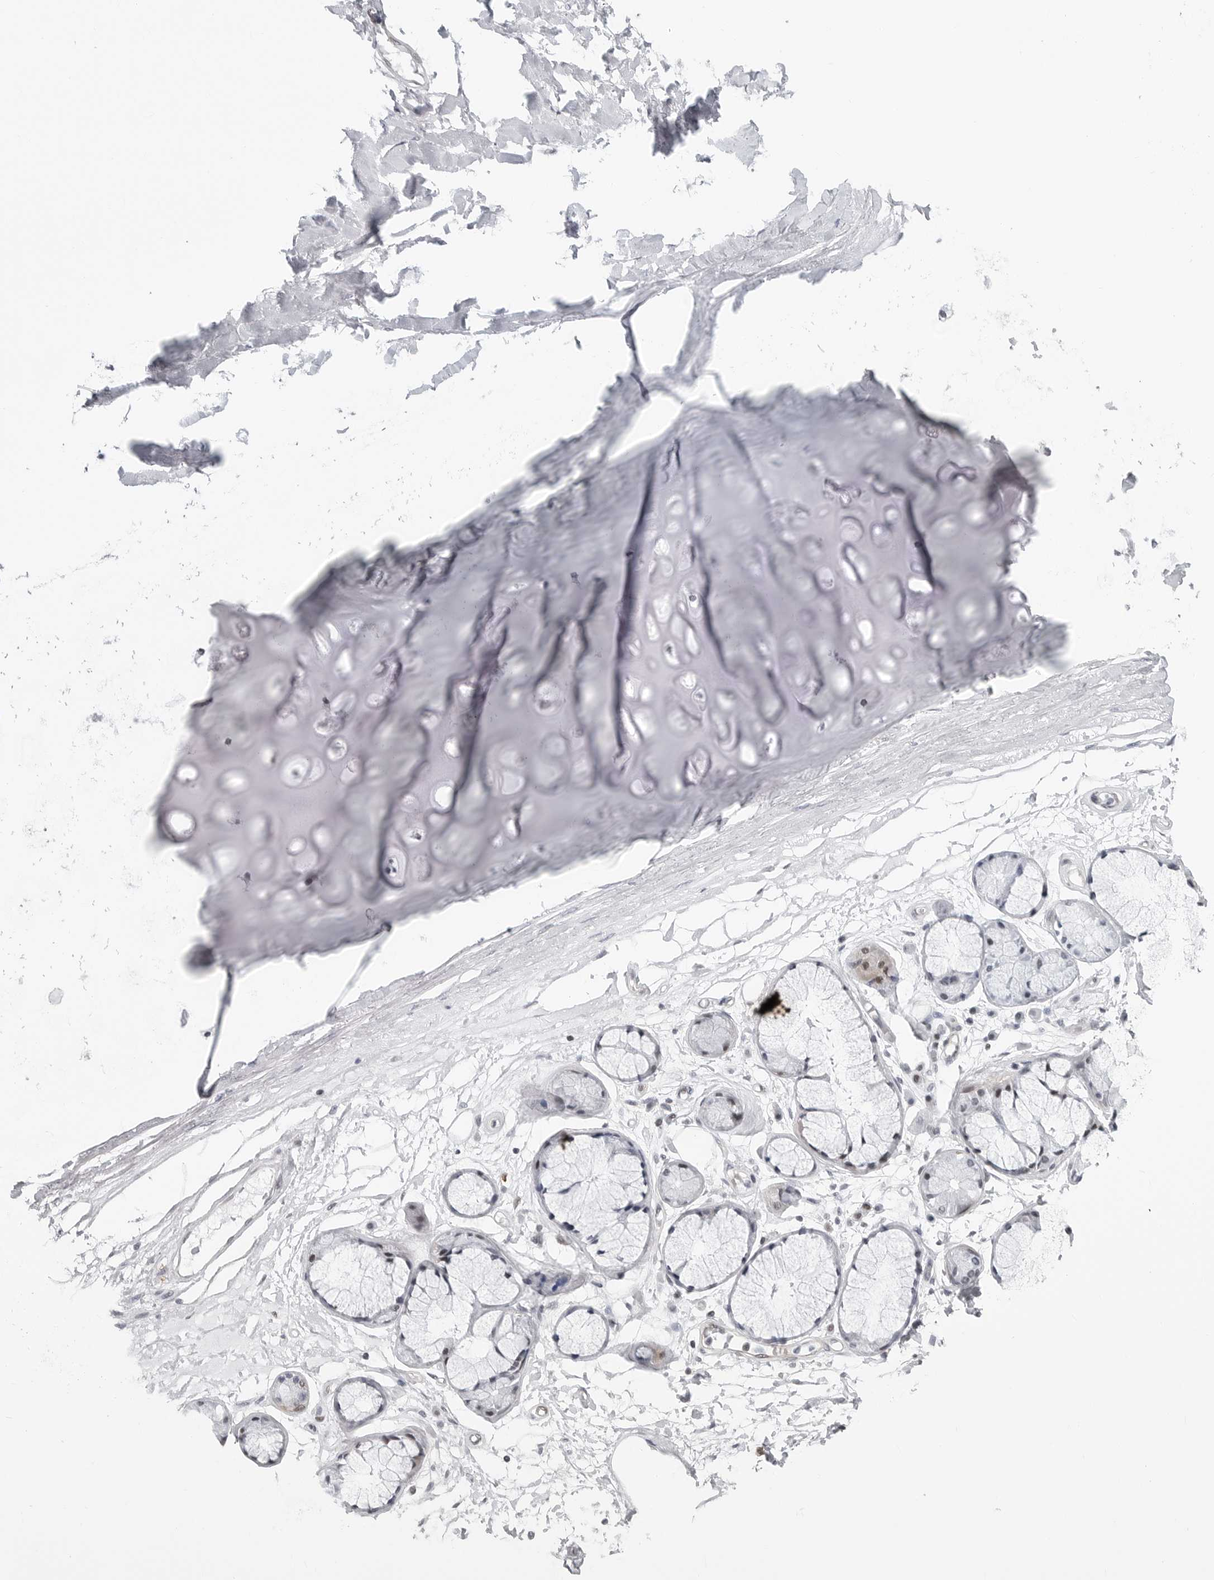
{"staining": {"intensity": "negative", "quantity": "none", "location": "none"}, "tissue": "adipose tissue", "cell_type": "Adipocytes", "image_type": "normal", "snomed": [{"axis": "morphology", "description": "Normal tissue, NOS"}, {"axis": "topography", "description": "Bronchus"}], "caption": "IHC image of normal adipose tissue: human adipose tissue stained with DAB (3,3'-diaminobenzidine) displays no significant protein staining in adipocytes. (DAB immunohistochemistry with hematoxylin counter stain).", "gene": "FAM135B", "patient": {"sex": "male", "age": 66}}